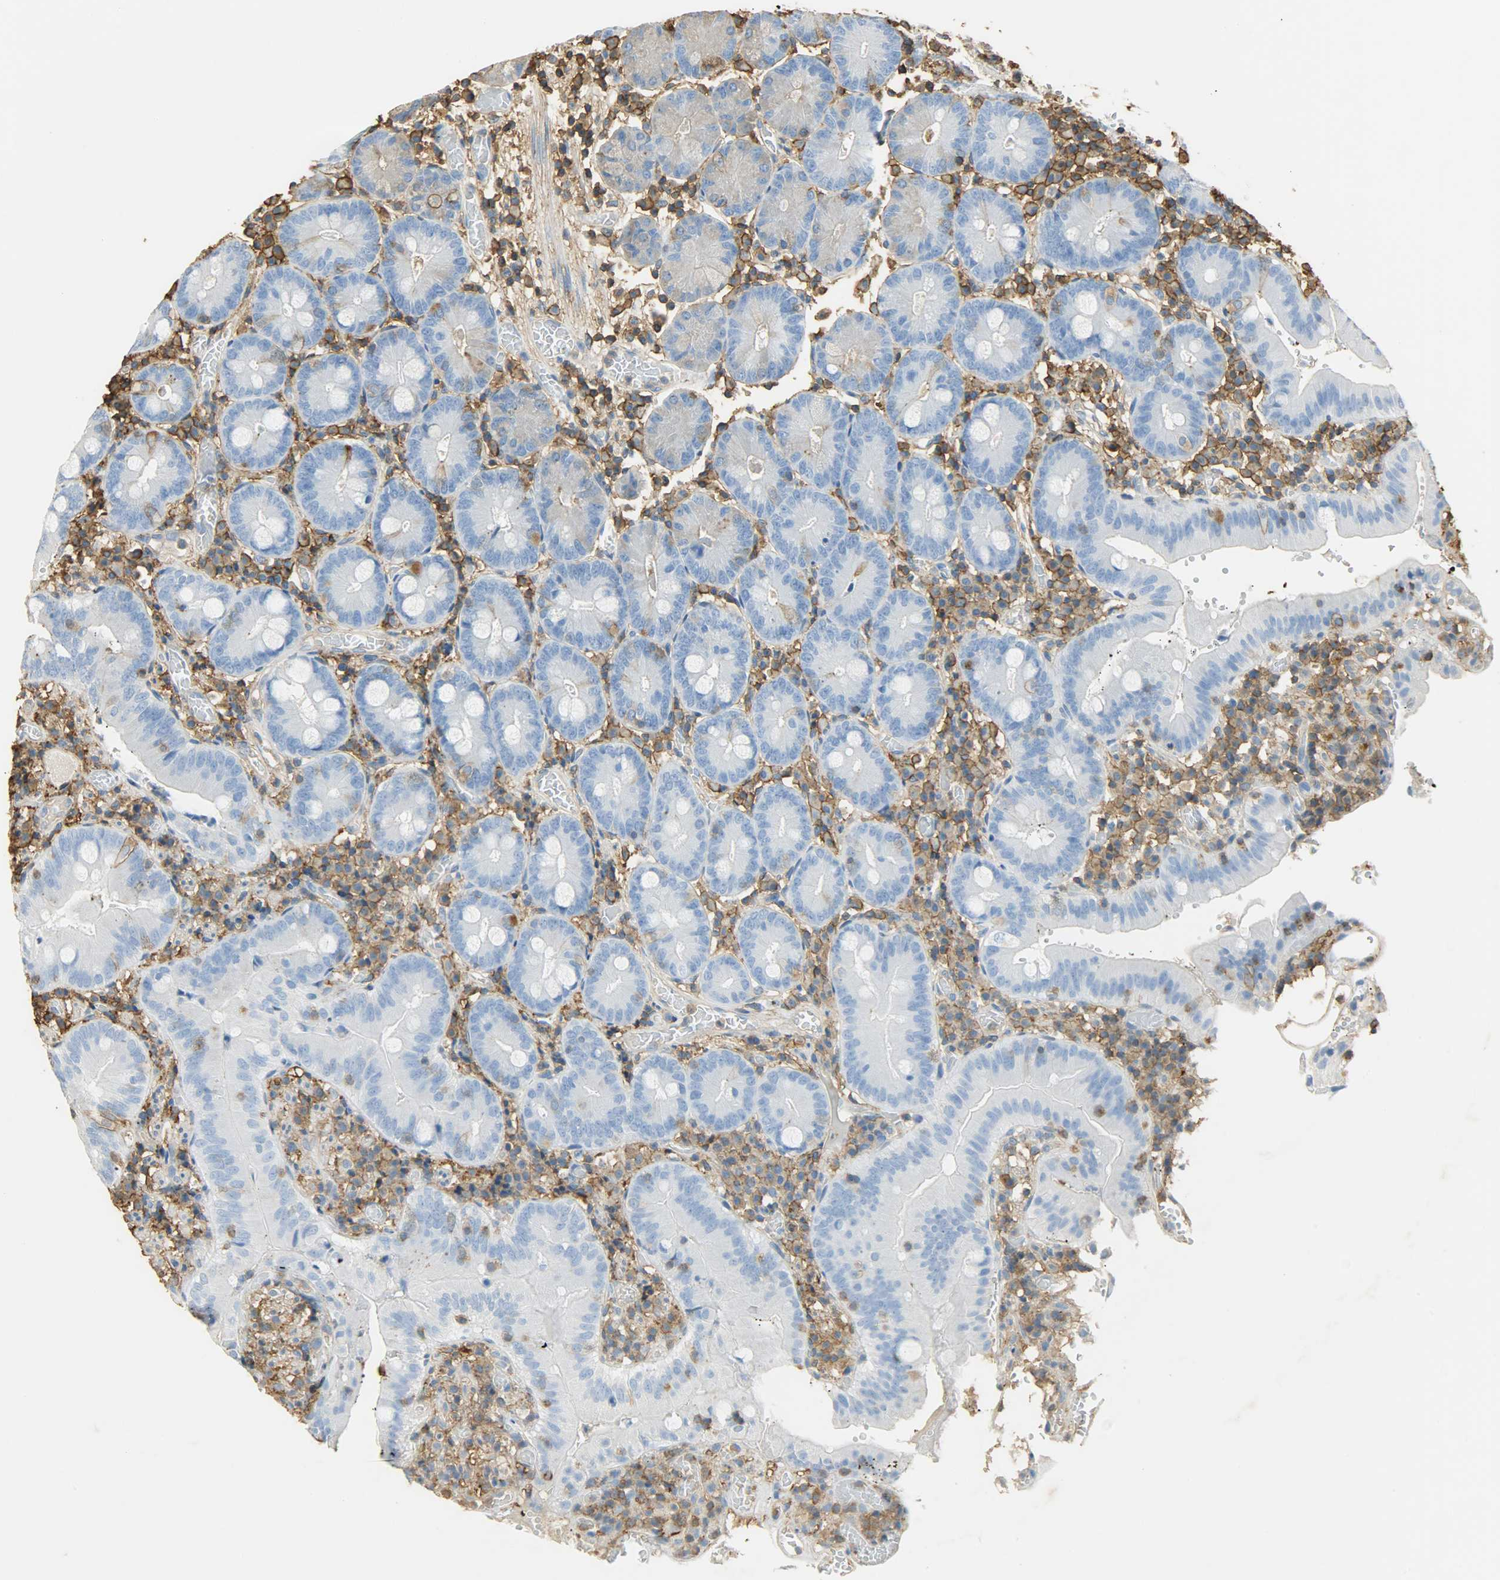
{"staining": {"intensity": "negative", "quantity": "none", "location": "none"}, "tissue": "small intestine", "cell_type": "Glandular cells", "image_type": "normal", "snomed": [{"axis": "morphology", "description": "Normal tissue, NOS"}, {"axis": "topography", "description": "Small intestine"}], "caption": "Glandular cells are negative for protein expression in unremarkable human small intestine. The staining was performed using DAB to visualize the protein expression in brown, while the nuclei were stained in blue with hematoxylin (Magnification: 20x).", "gene": "ANXA6", "patient": {"sex": "male", "age": 71}}